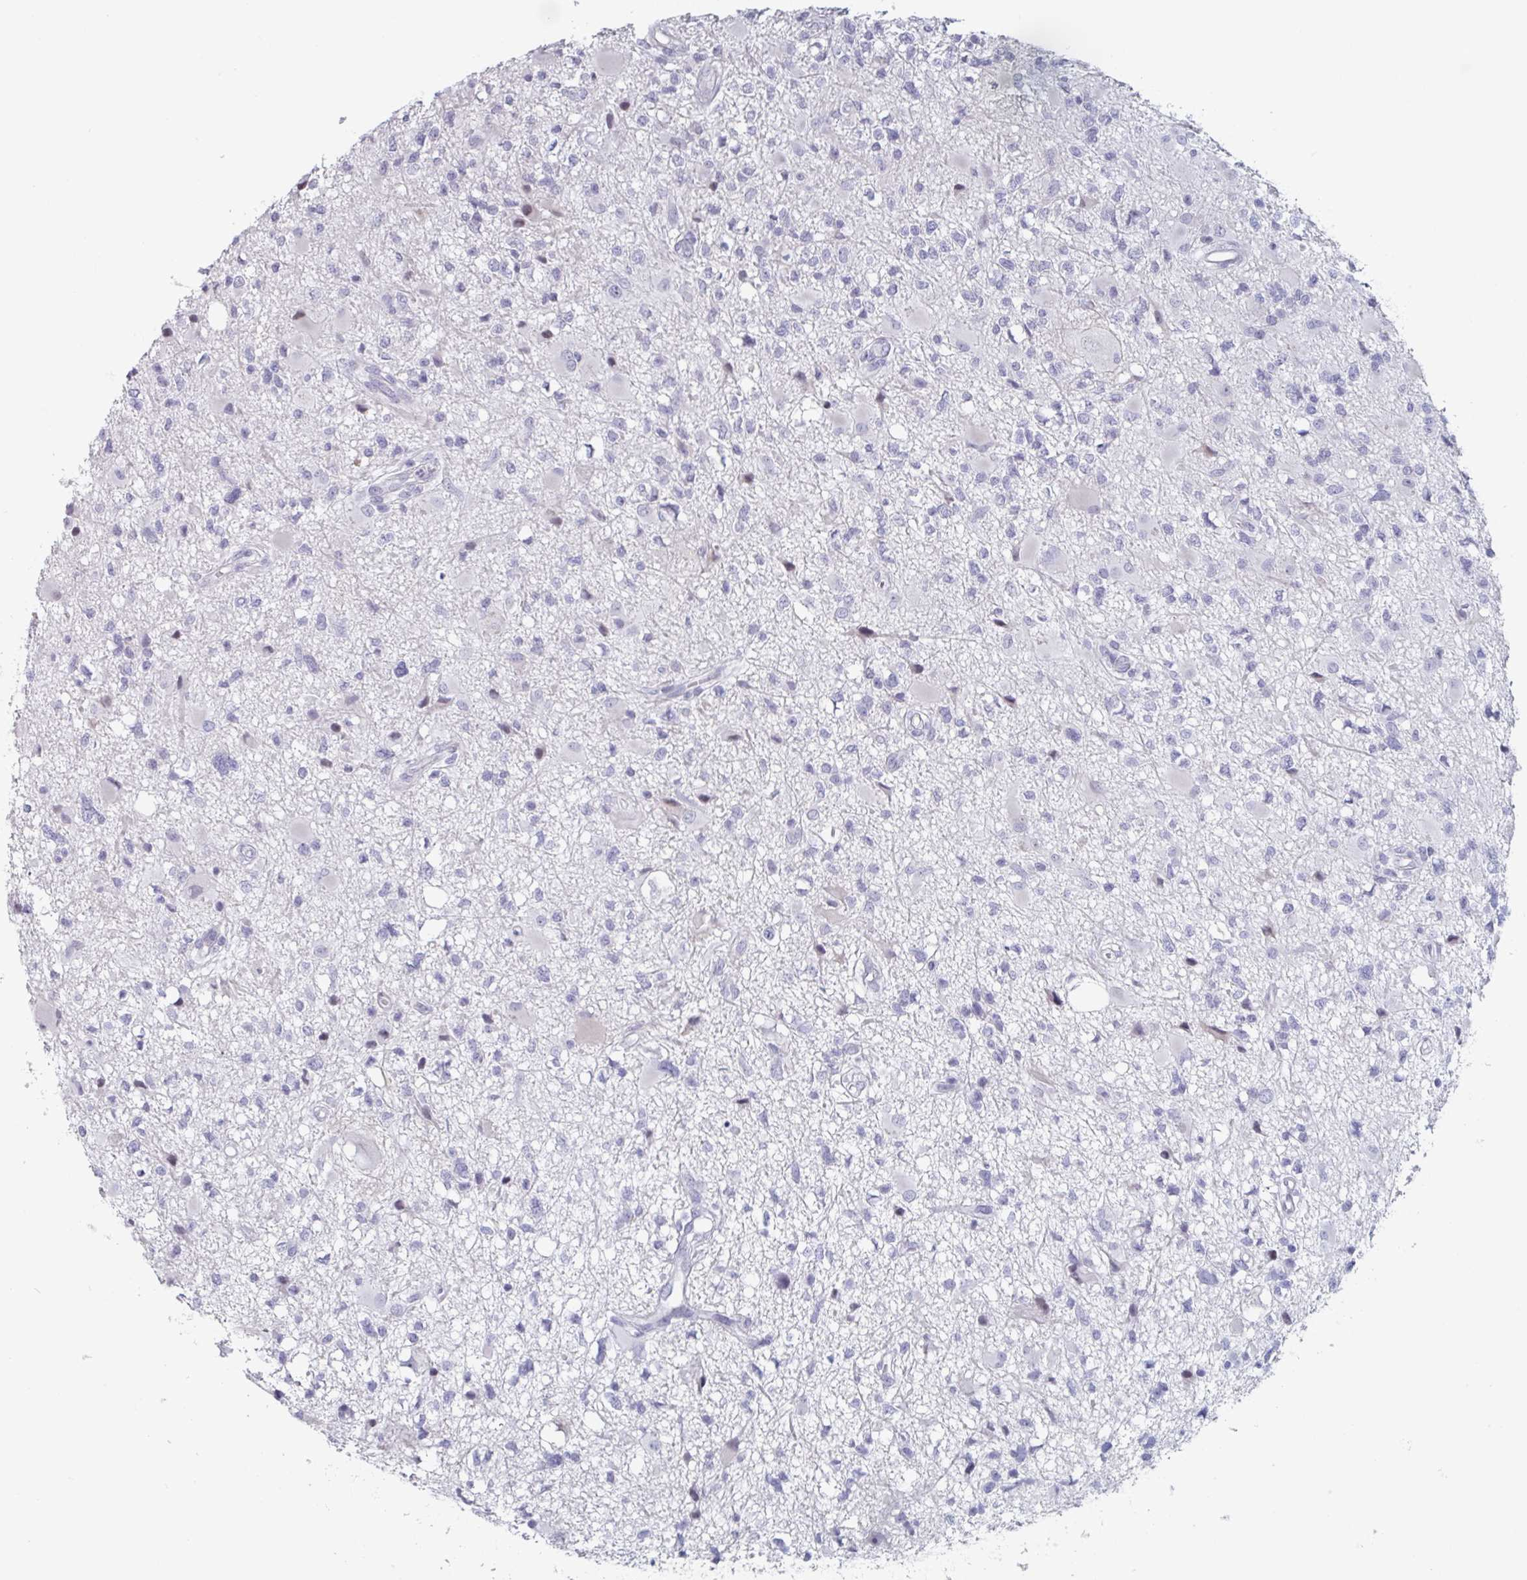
{"staining": {"intensity": "negative", "quantity": "none", "location": "none"}, "tissue": "glioma", "cell_type": "Tumor cells", "image_type": "cancer", "snomed": [{"axis": "morphology", "description": "Glioma, malignant, High grade"}, {"axis": "topography", "description": "Brain"}], "caption": "Protein analysis of high-grade glioma (malignant) demonstrates no significant positivity in tumor cells.", "gene": "FOXA1", "patient": {"sex": "male", "age": 54}}